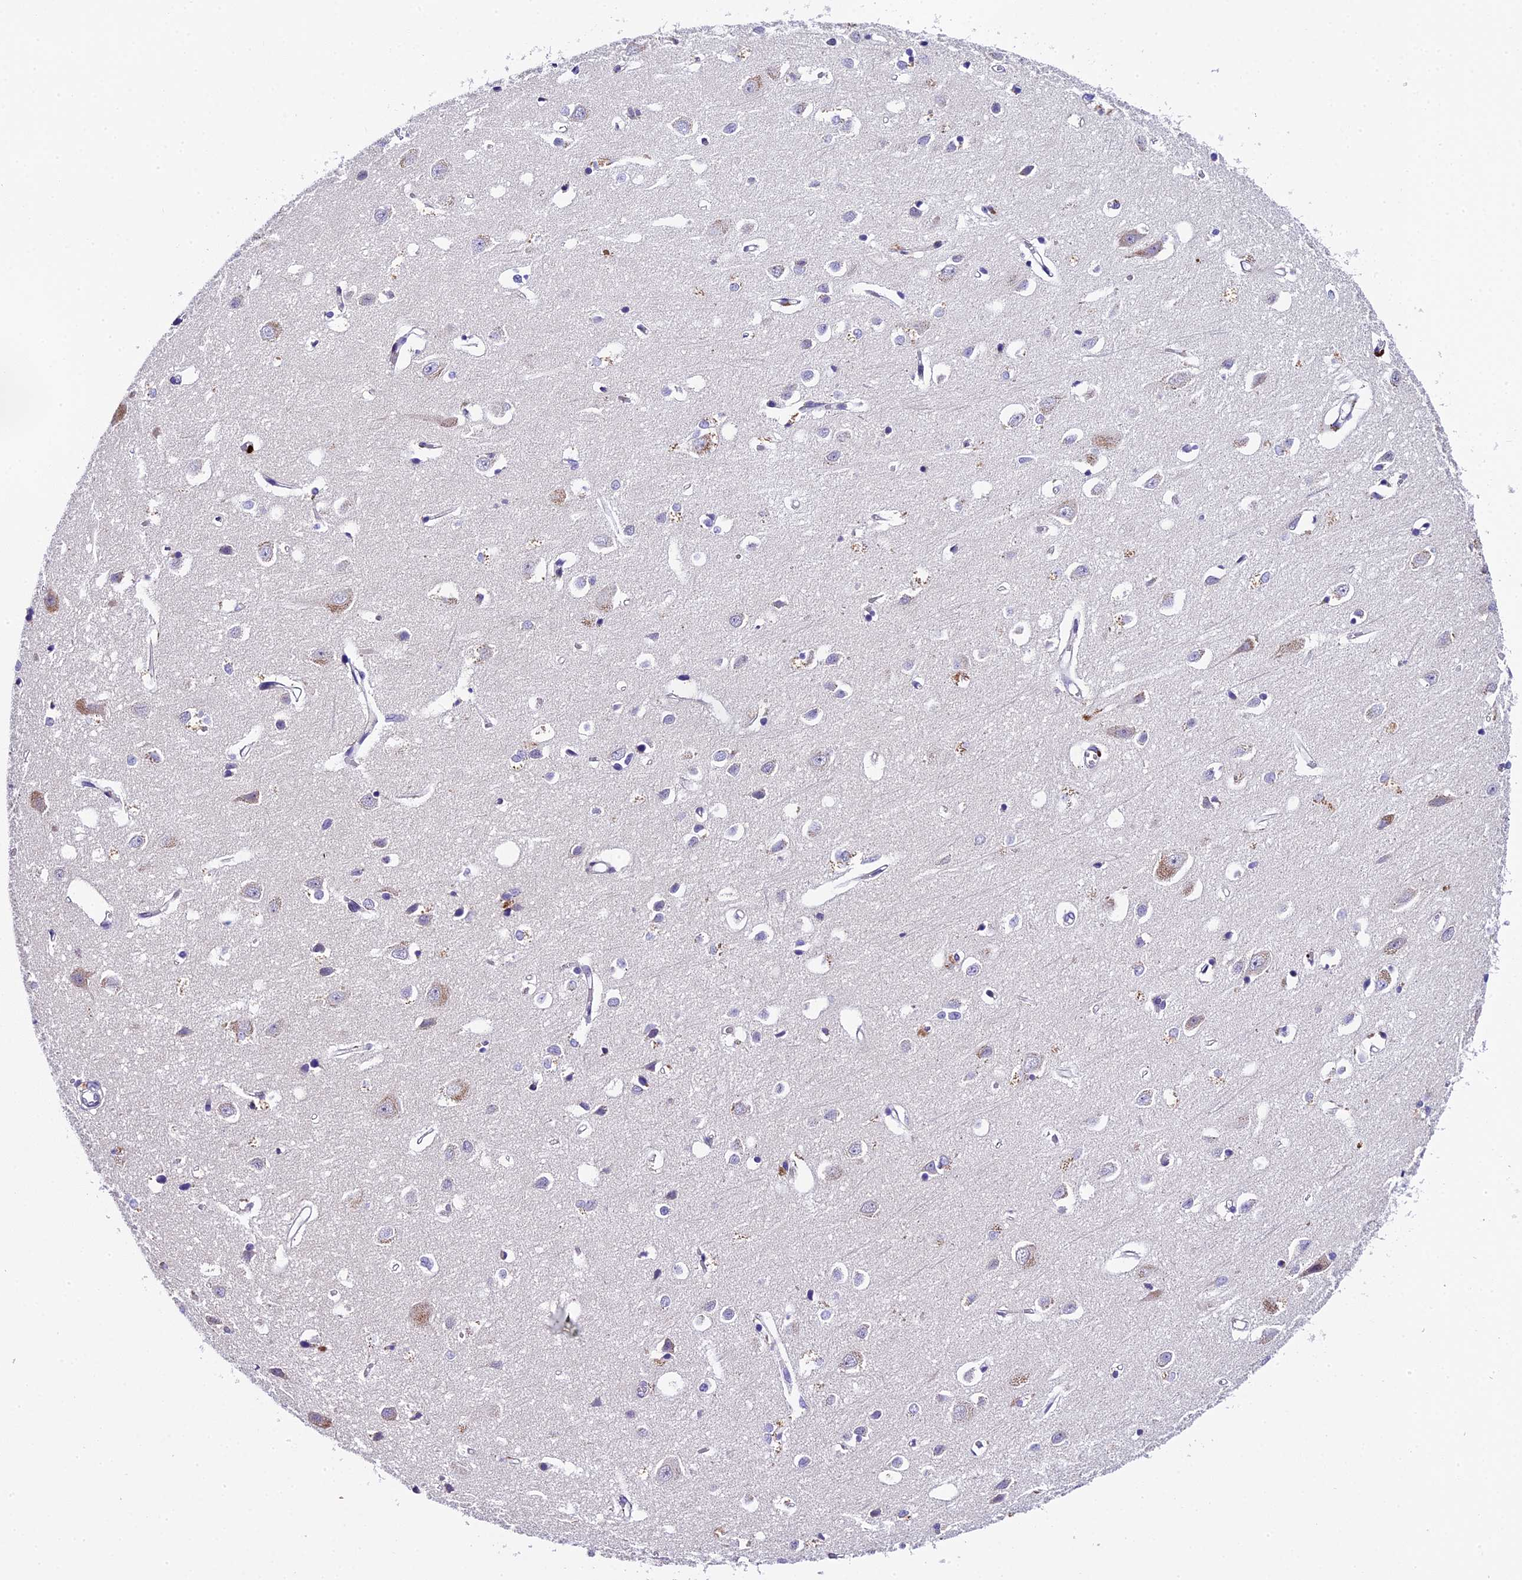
{"staining": {"intensity": "negative", "quantity": "none", "location": "none"}, "tissue": "cerebral cortex", "cell_type": "Endothelial cells", "image_type": "normal", "snomed": [{"axis": "morphology", "description": "Normal tissue, NOS"}, {"axis": "topography", "description": "Cerebral cortex"}], "caption": "The image exhibits no staining of endothelial cells in benign cerebral cortex.", "gene": "ENKD1", "patient": {"sex": "female", "age": 64}}